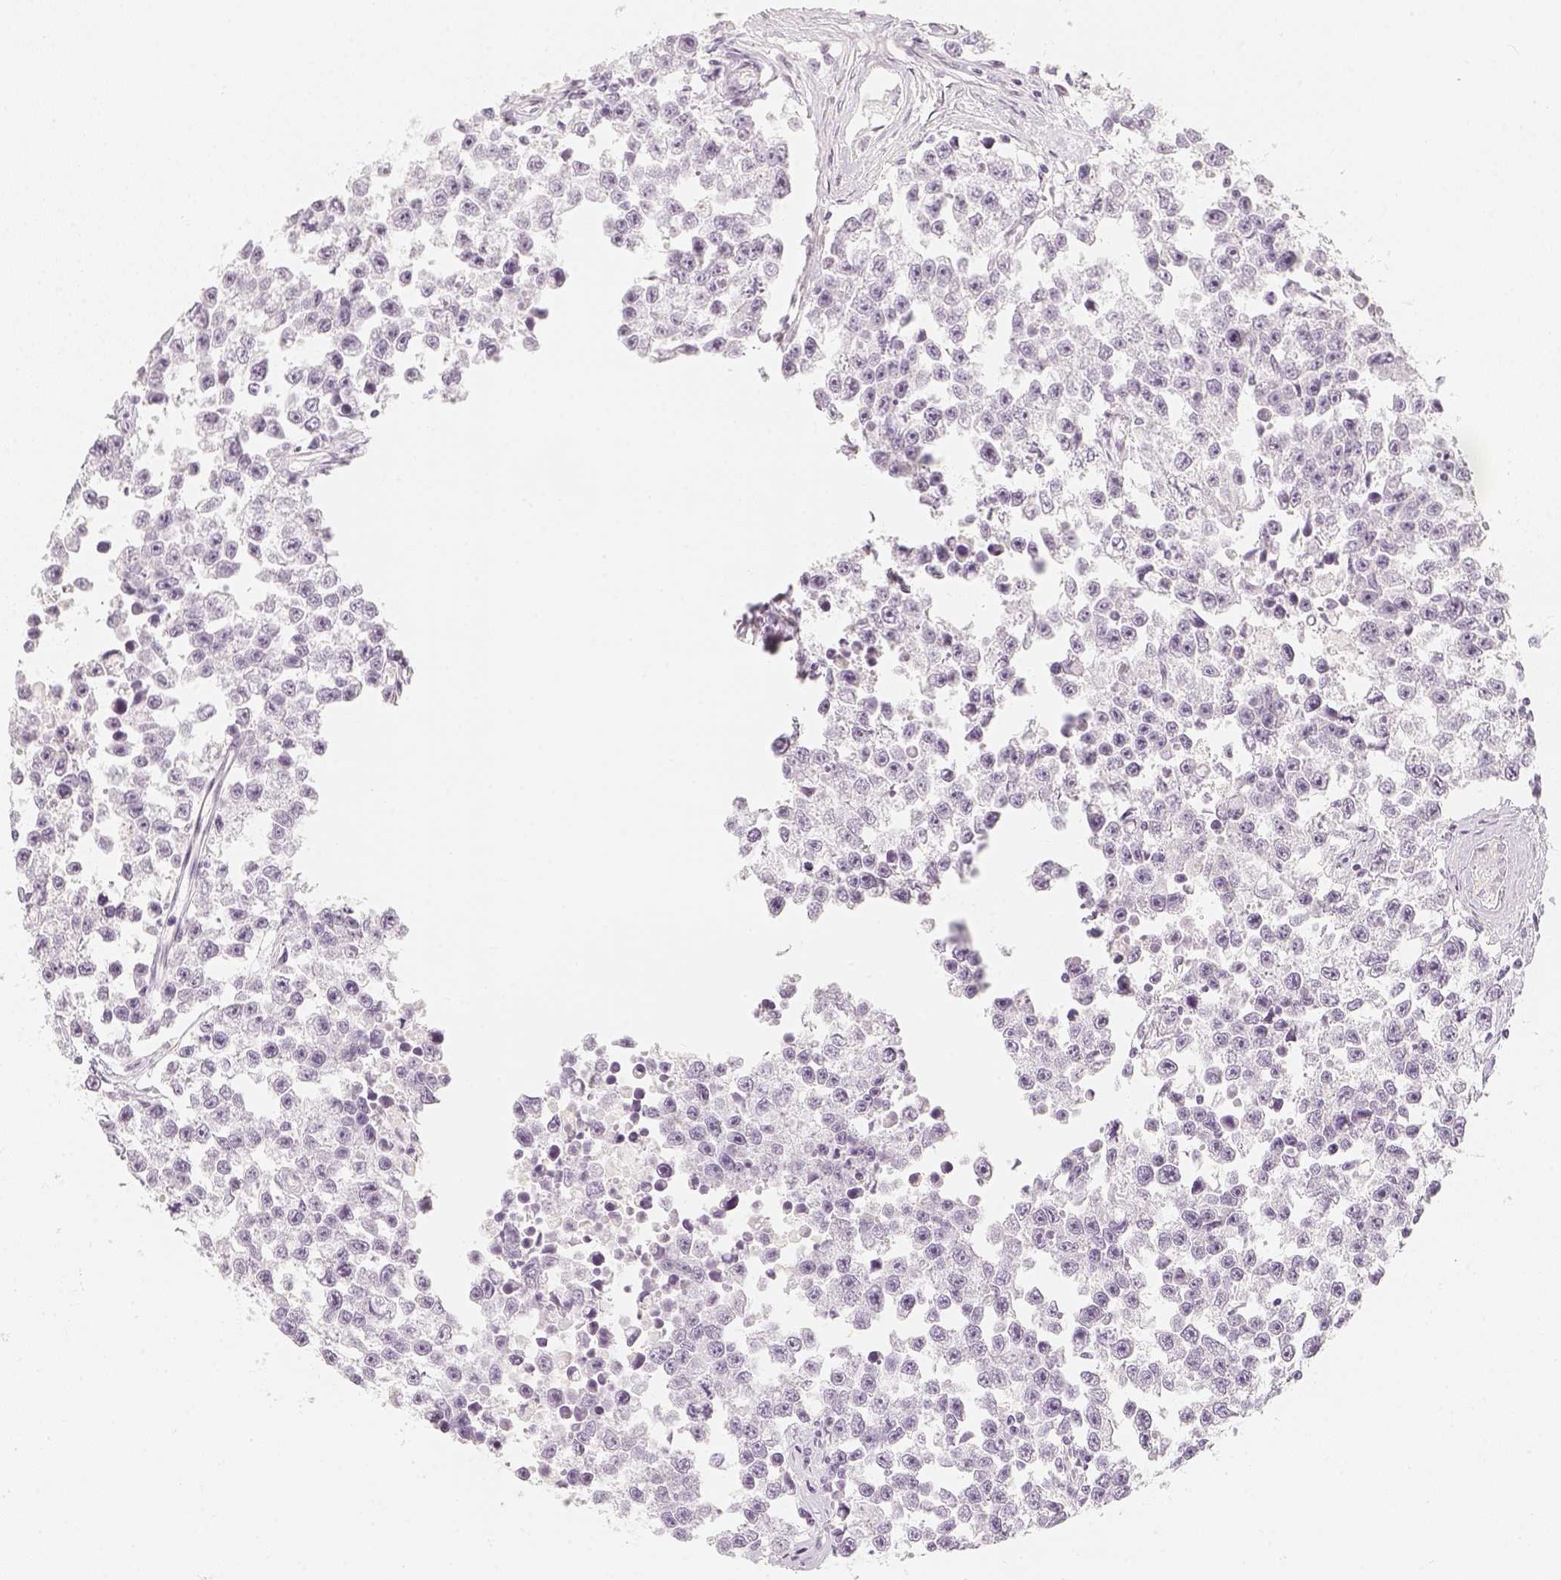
{"staining": {"intensity": "negative", "quantity": "none", "location": "none"}, "tissue": "testis cancer", "cell_type": "Tumor cells", "image_type": "cancer", "snomed": [{"axis": "morphology", "description": "Seminoma, NOS"}, {"axis": "topography", "description": "Testis"}], "caption": "Tumor cells are negative for protein expression in human testis seminoma.", "gene": "SLC18A1", "patient": {"sex": "male", "age": 26}}